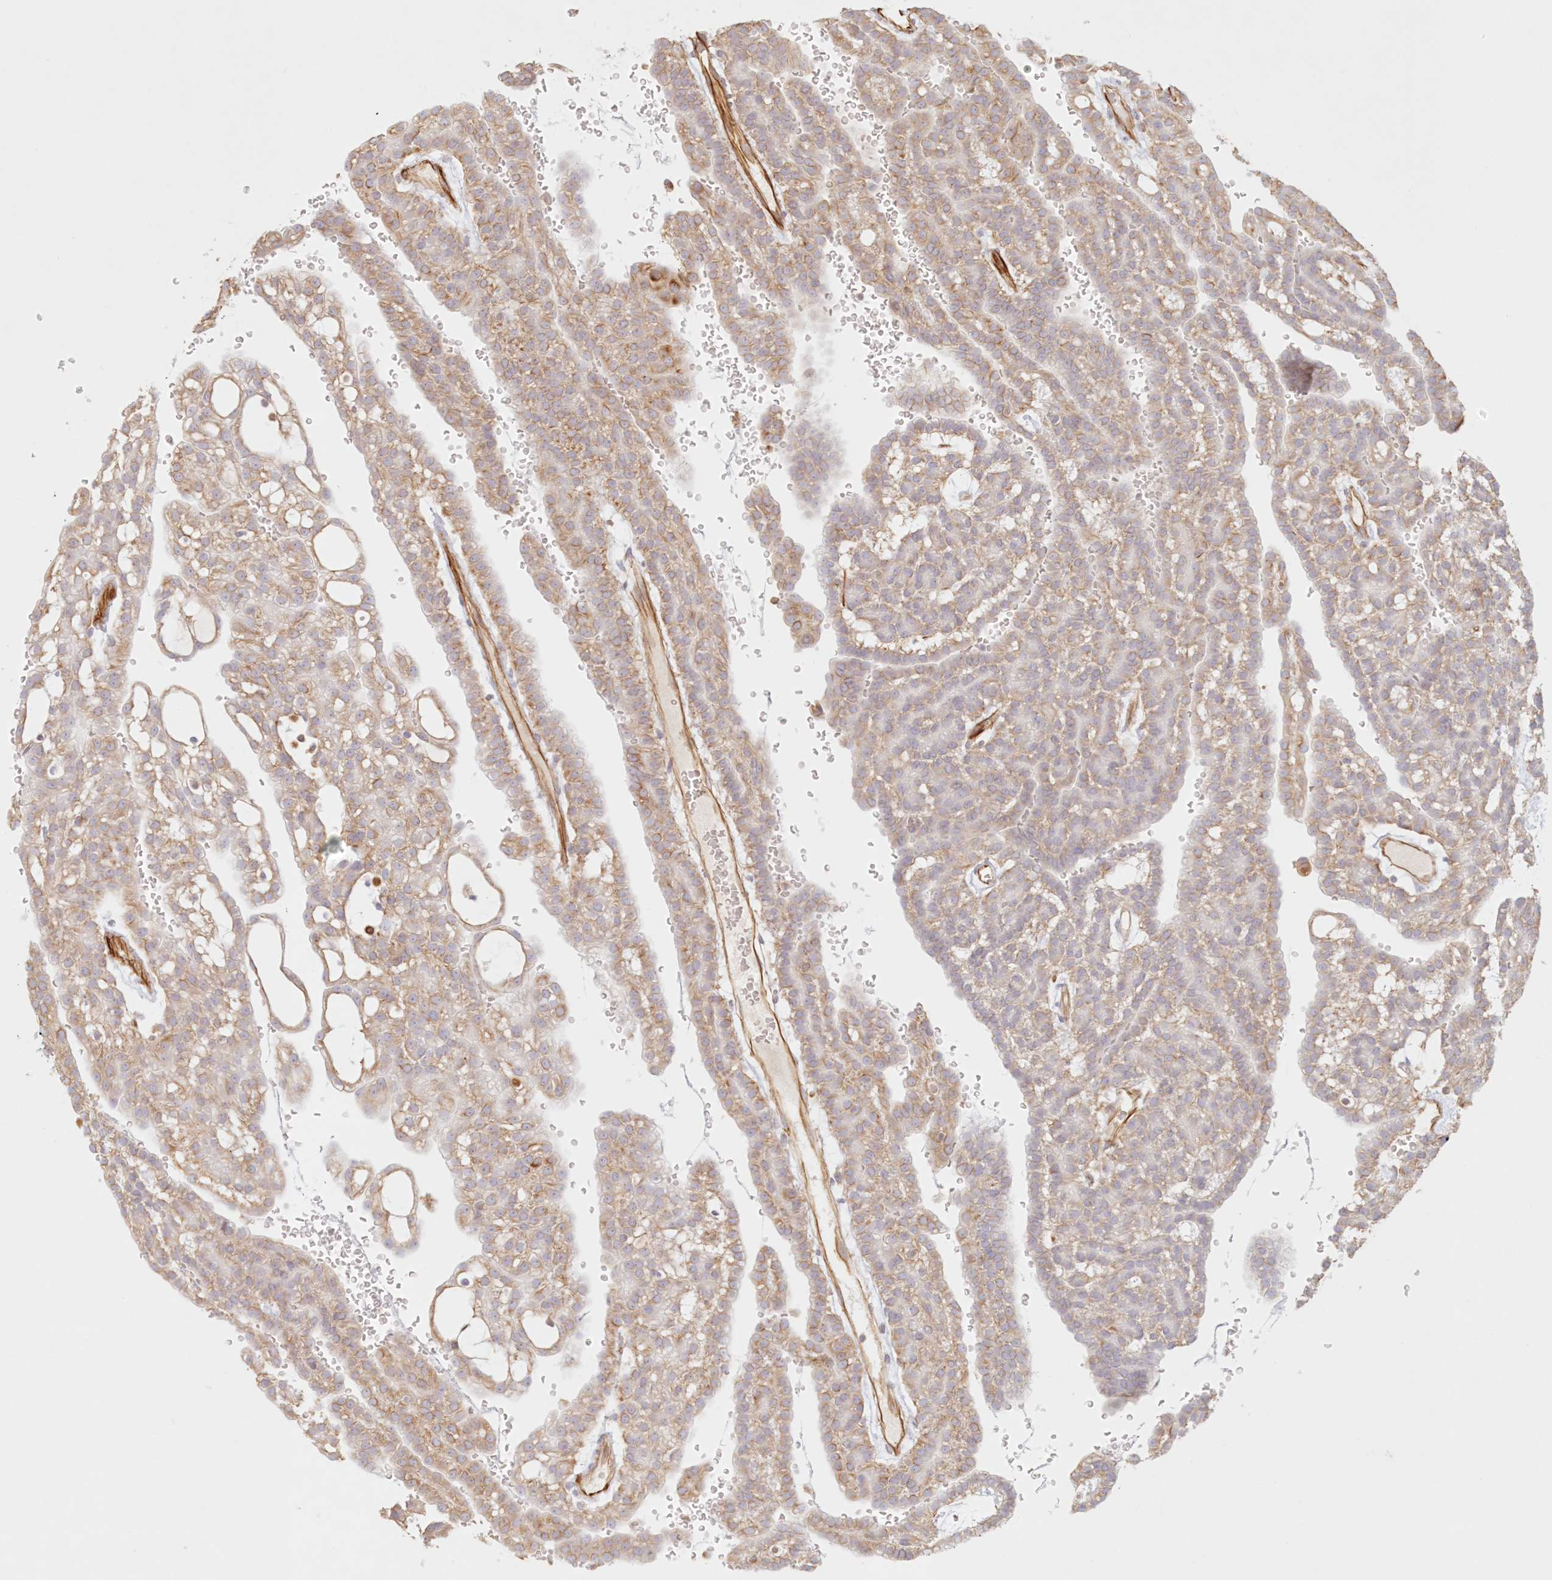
{"staining": {"intensity": "moderate", "quantity": "25%-75%", "location": "cytoplasmic/membranous"}, "tissue": "renal cancer", "cell_type": "Tumor cells", "image_type": "cancer", "snomed": [{"axis": "morphology", "description": "Adenocarcinoma, NOS"}, {"axis": "topography", "description": "Kidney"}], "caption": "Protein staining exhibits moderate cytoplasmic/membranous expression in about 25%-75% of tumor cells in adenocarcinoma (renal).", "gene": "DMRTB1", "patient": {"sex": "male", "age": 63}}